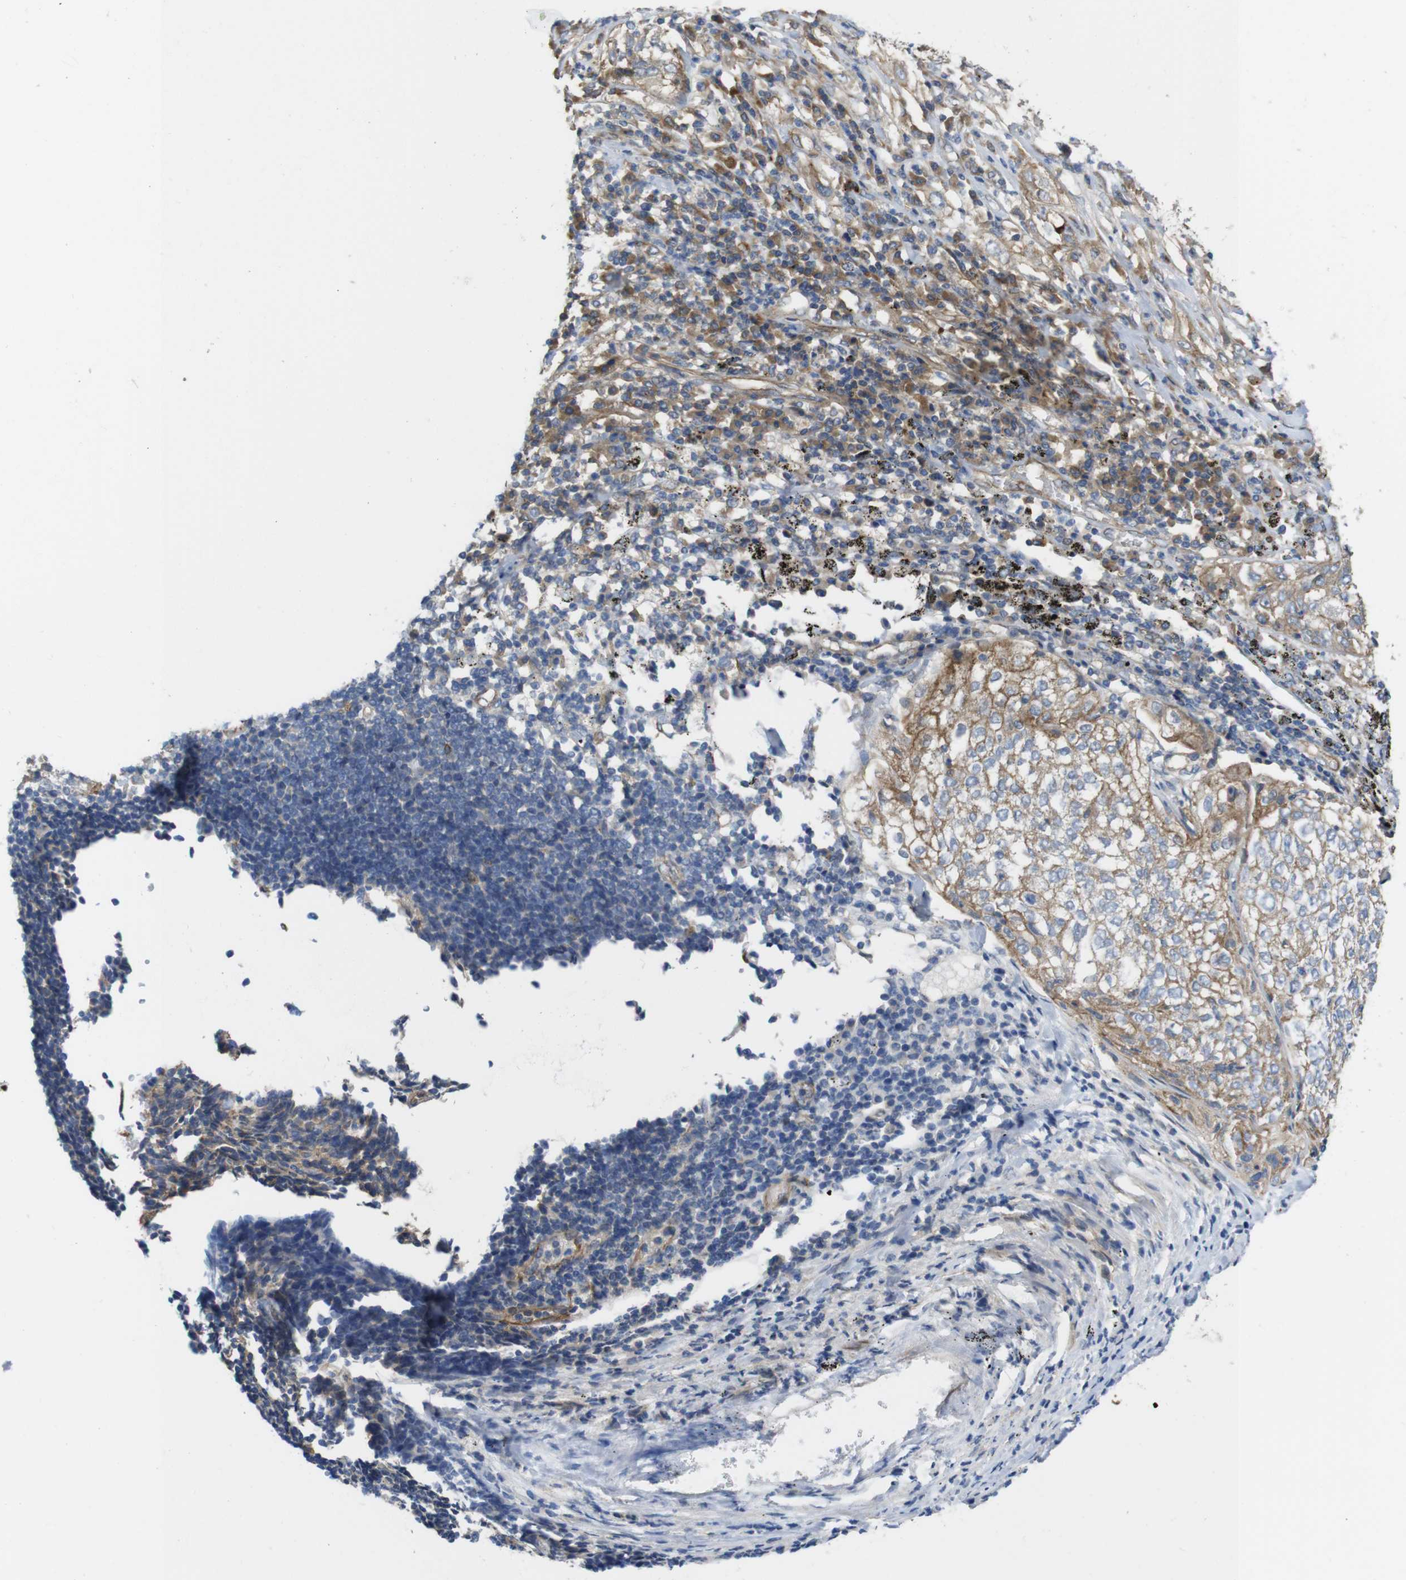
{"staining": {"intensity": "moderate", "quantity": ">75%", "location": "cytoplasmic/membranous"}, "tissue": "lung cancer", "cell_type": "Tumor cells", "image_type": "cancer", "snomed": [{"axis": "morphology", "description": "Inflammation, NOS"}, {"axis": "morphology", "description": "Squamous cell carcinoma, NOS"}, {"axis": "topography", "description": "Lymph node"}, {"axis": "topography", "description": "Soft tissue"}, {"axis": "topography", "description": "Lung"}], "caption": "Immunohistochemical staining of lung cancer (squamous cell carcinoma) displays medium levels of moderate cytoplasmic/membranous protein expression in about >75% of tumor cells.", "gene": "ZDHHC5", "patient": {"sex": "male", "age": 66}}